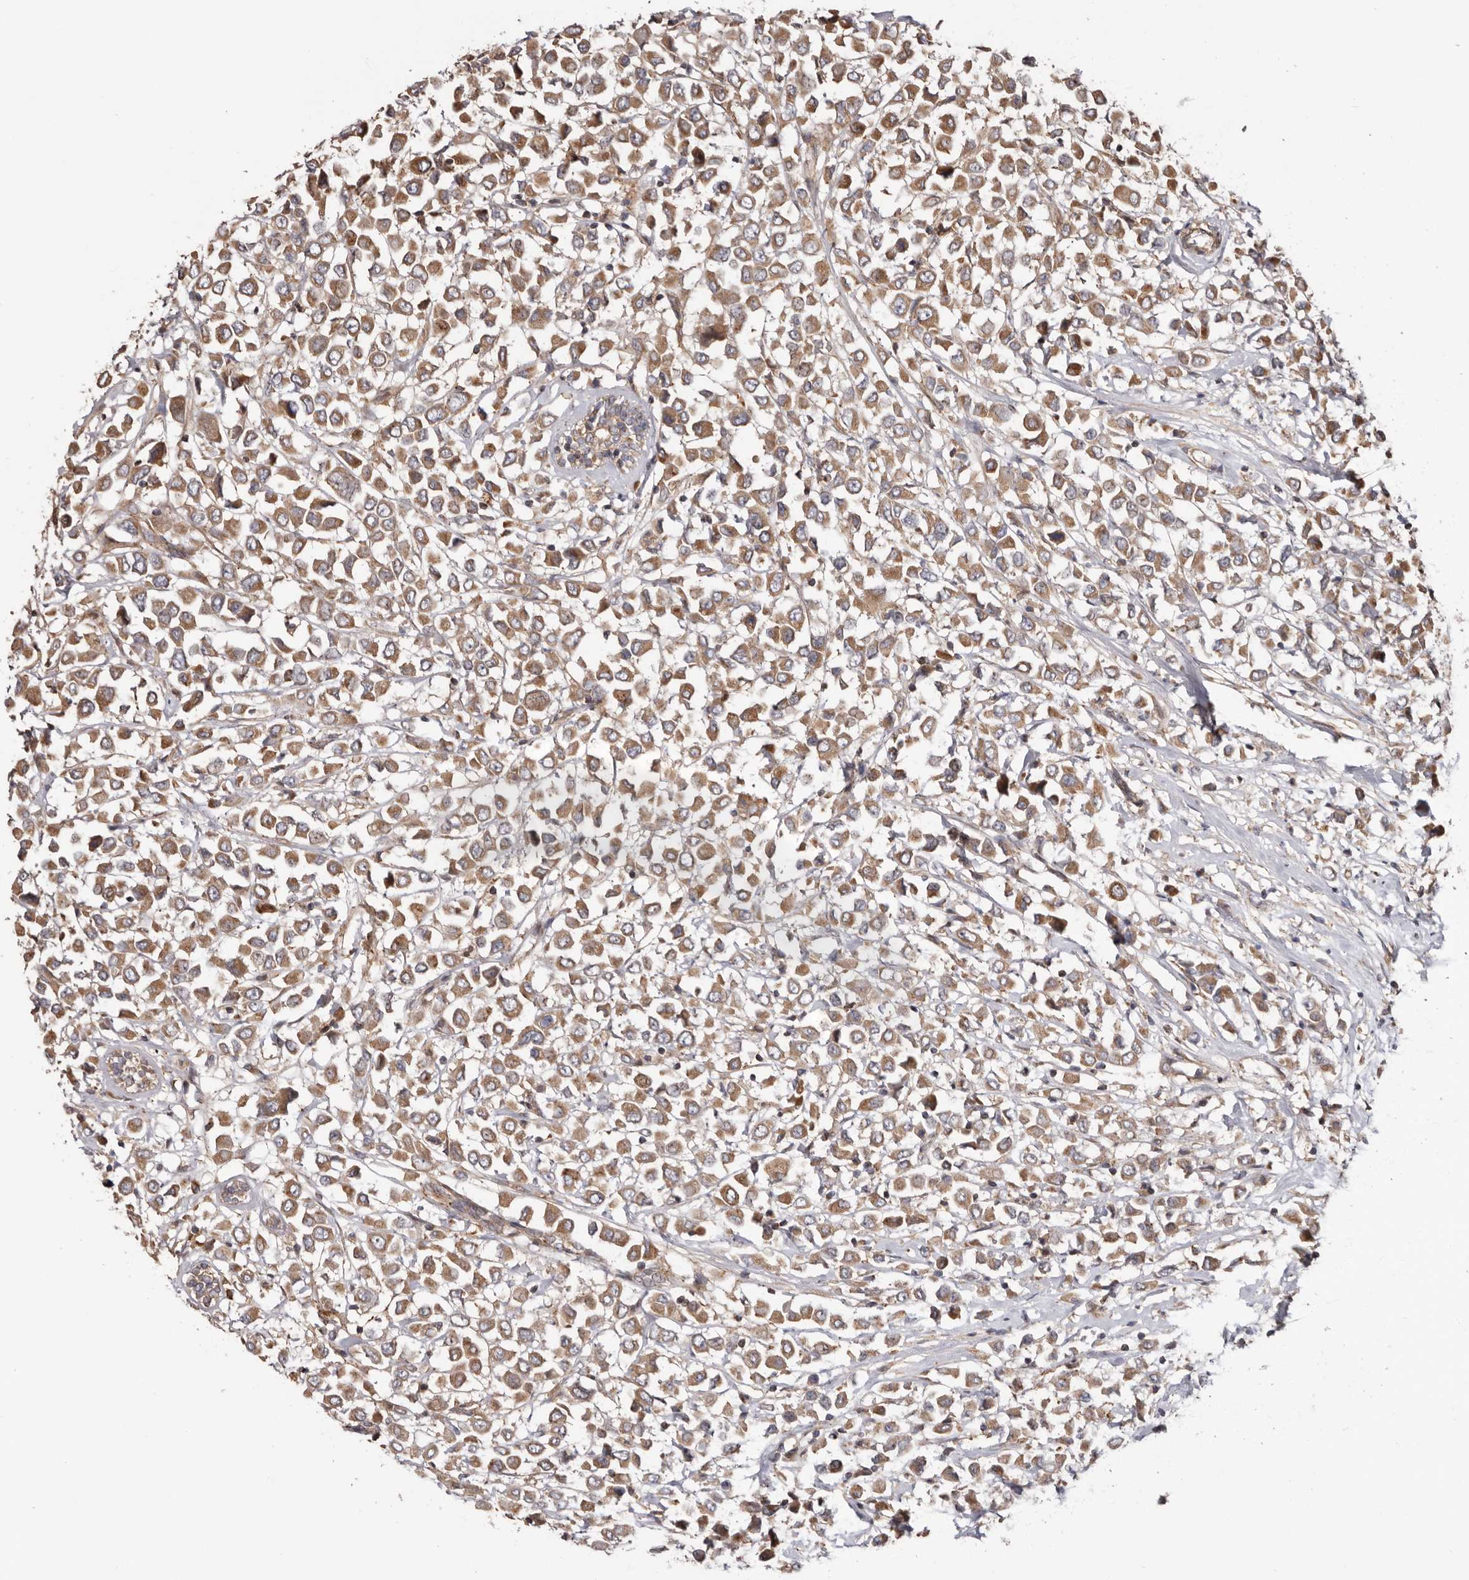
{"staining": {"intensity": "moderate", "quantity": ">75%", "location": "cytoplasmic/membranous"}, "tissue": "breast cancer", "cell_type": "Tumor cells", "image_type": "cancer", "snomed": [{"axis": "morphology", "description": "Duct carcinoma"}, {"axis": "topography", "description": "Breast"}], "caption": "Immunohistochemistry micrograph of human breast infiltrating ductal carcinoma stained for a protein (brown), which shows medium levels of moderate cytoplasmic/membranous positivity in approximately >75% of tumor cells.", "gene": "TMUB1", "patient": {"sex": "female", "age": 61}}